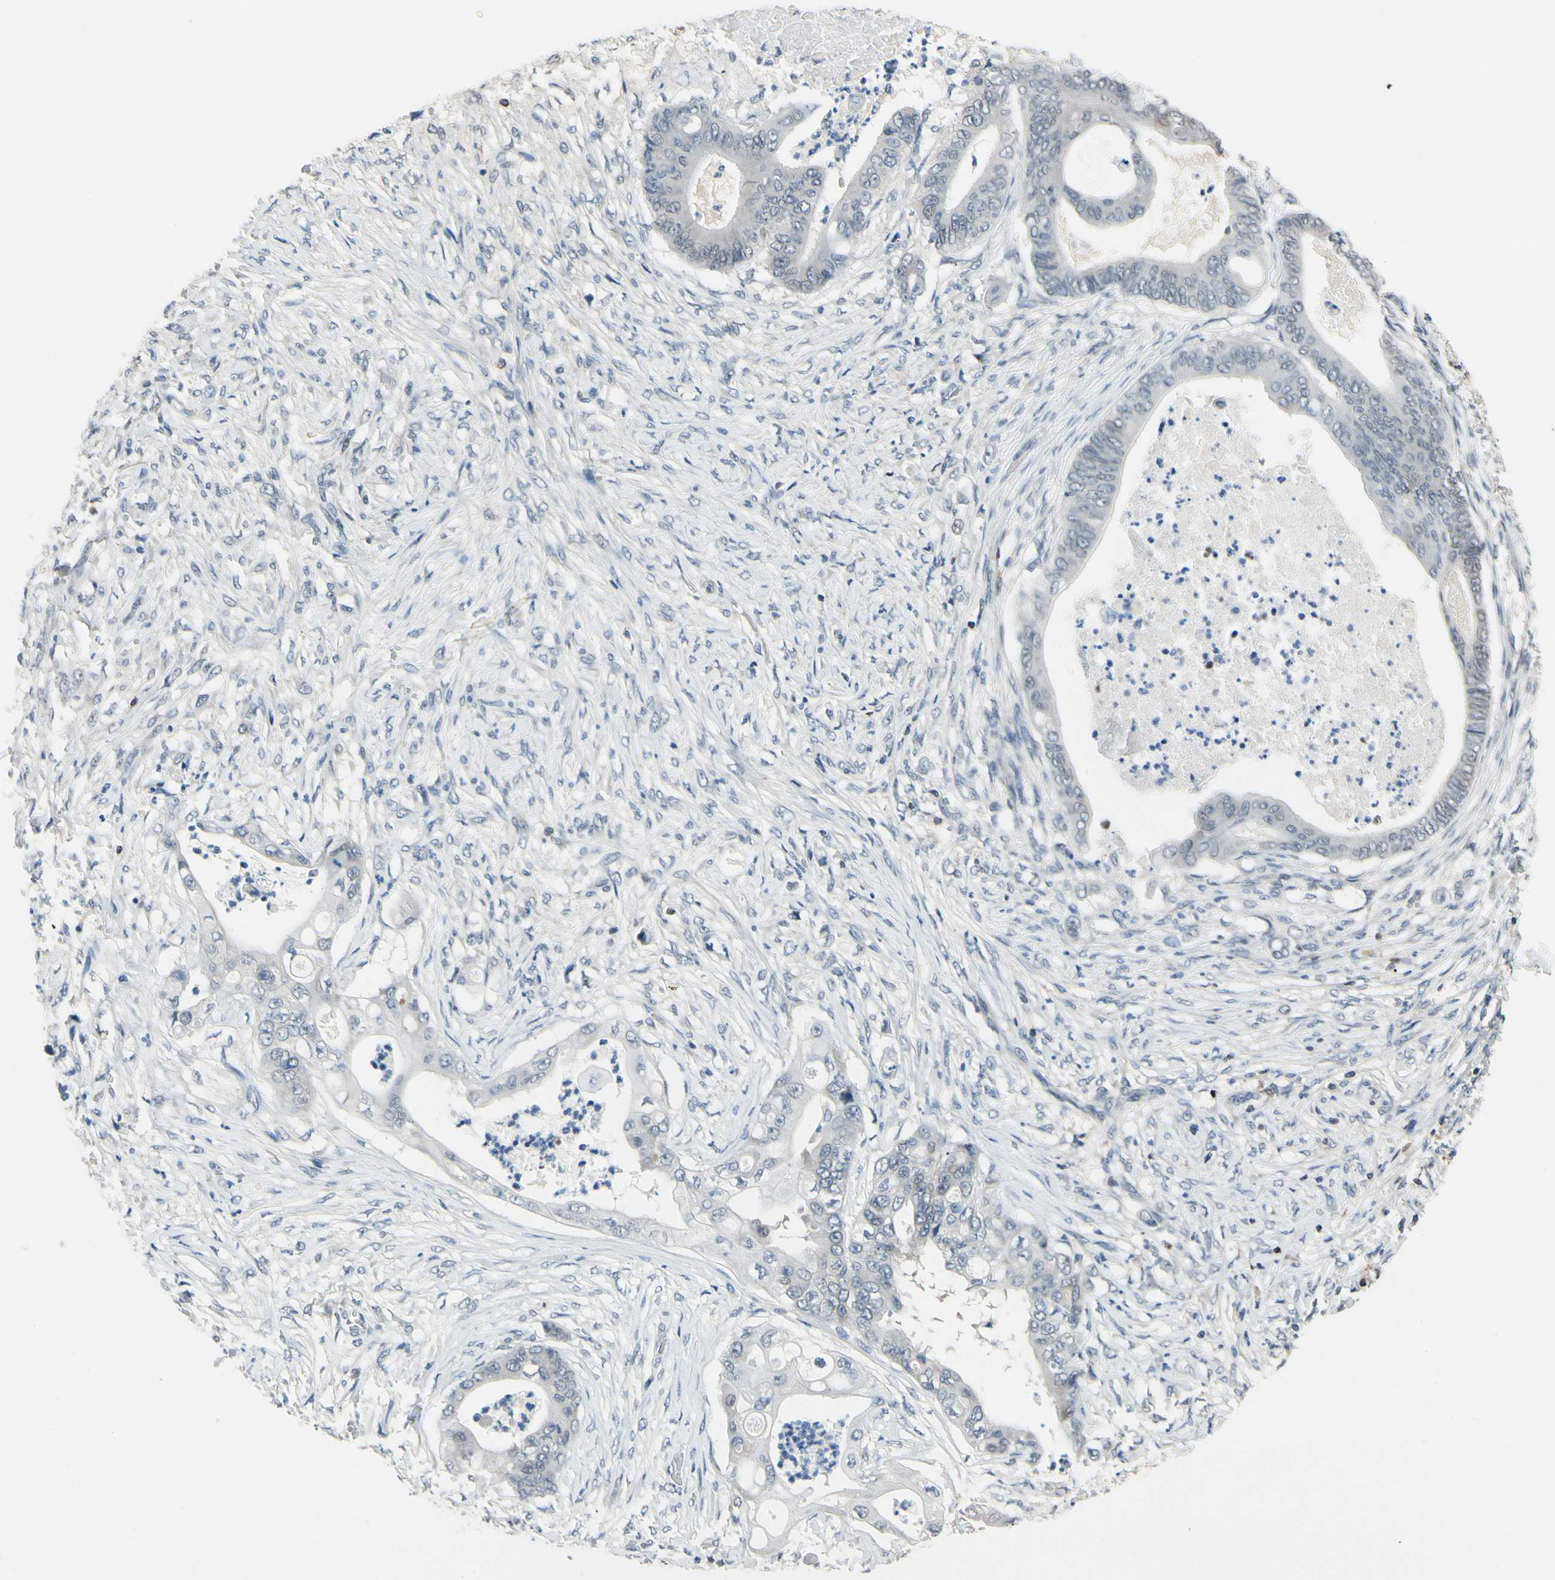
{"staining": {"intensity": "negative", "quantity": "none", "location": "none"}, "tissue": "stomach cancer", "cell_type": "Tumor cells", "image_type": "cancer", "snomed": [{"axis": "morphology", "description": "Adenocarcinoma, NOS"}, {"axis": "topography", "description": "Stomach"}], "caption": "Adenocarcinoma (stomach) was stained to show a protein in brown. There is no significant staining in tumor cells.", "gene": "NFATC2", "patient": {"sex": "female", "age": 73}}